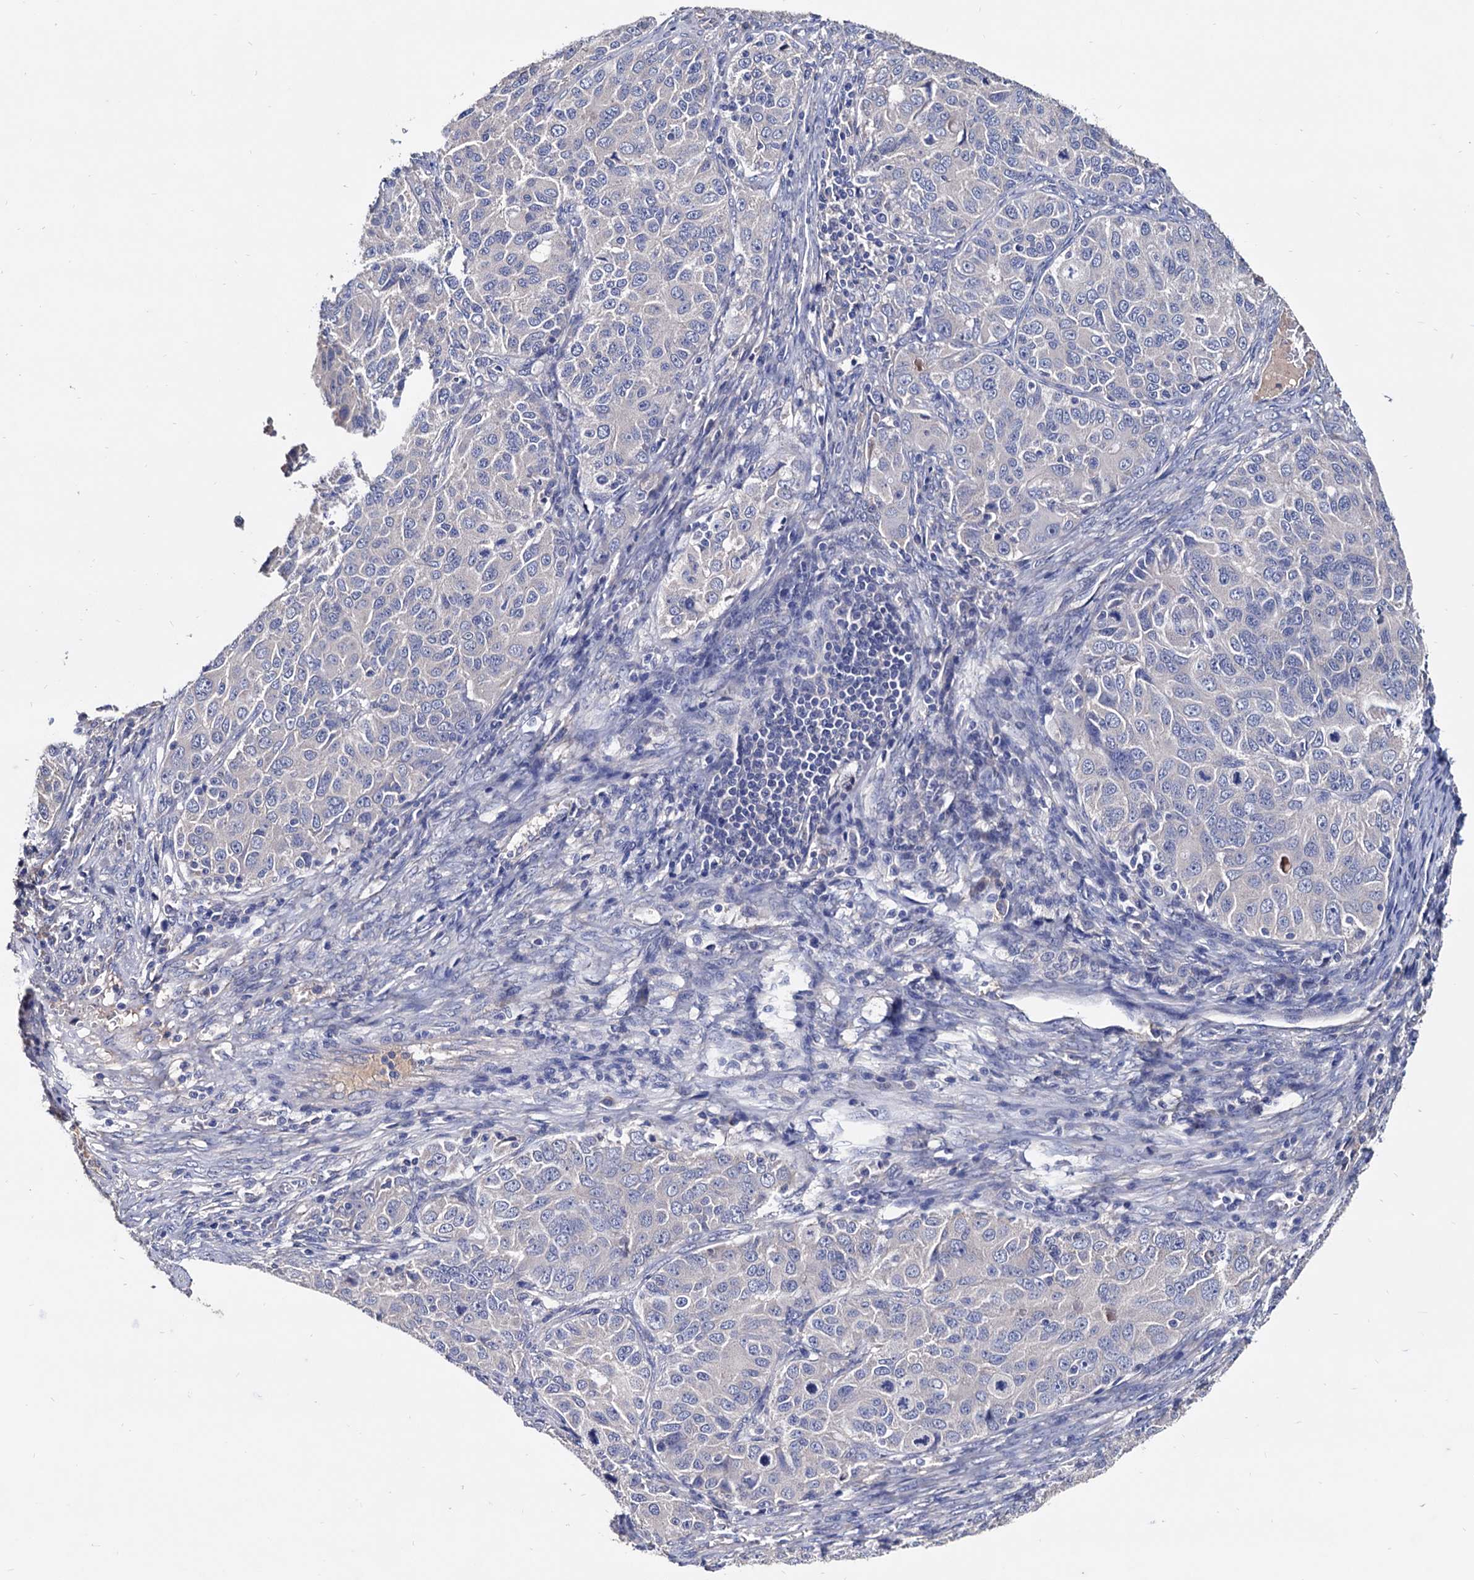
{"staining": {"intensity": "negative", "quantity": "none", "location": "none"}, "tissue": "ovarian cancer", "cell_type": "Tumor cells", "image_type": "cancer", "snomed": [{"axis": "morphology", "description": "Carcinoma, endometroid"}, {"axis": "topography", "description": "Ovary"}], "caption": "Immunohistochemistry (IHC) of human ovarian endometroid carcinoma exhibits no expression in tumor cells. (DAB (3,3'-diaminobenzidine) IHC with hematoxylin counter stain).", "gene": "NPAS4", "patient": {"sex": "female", "age": 51}}